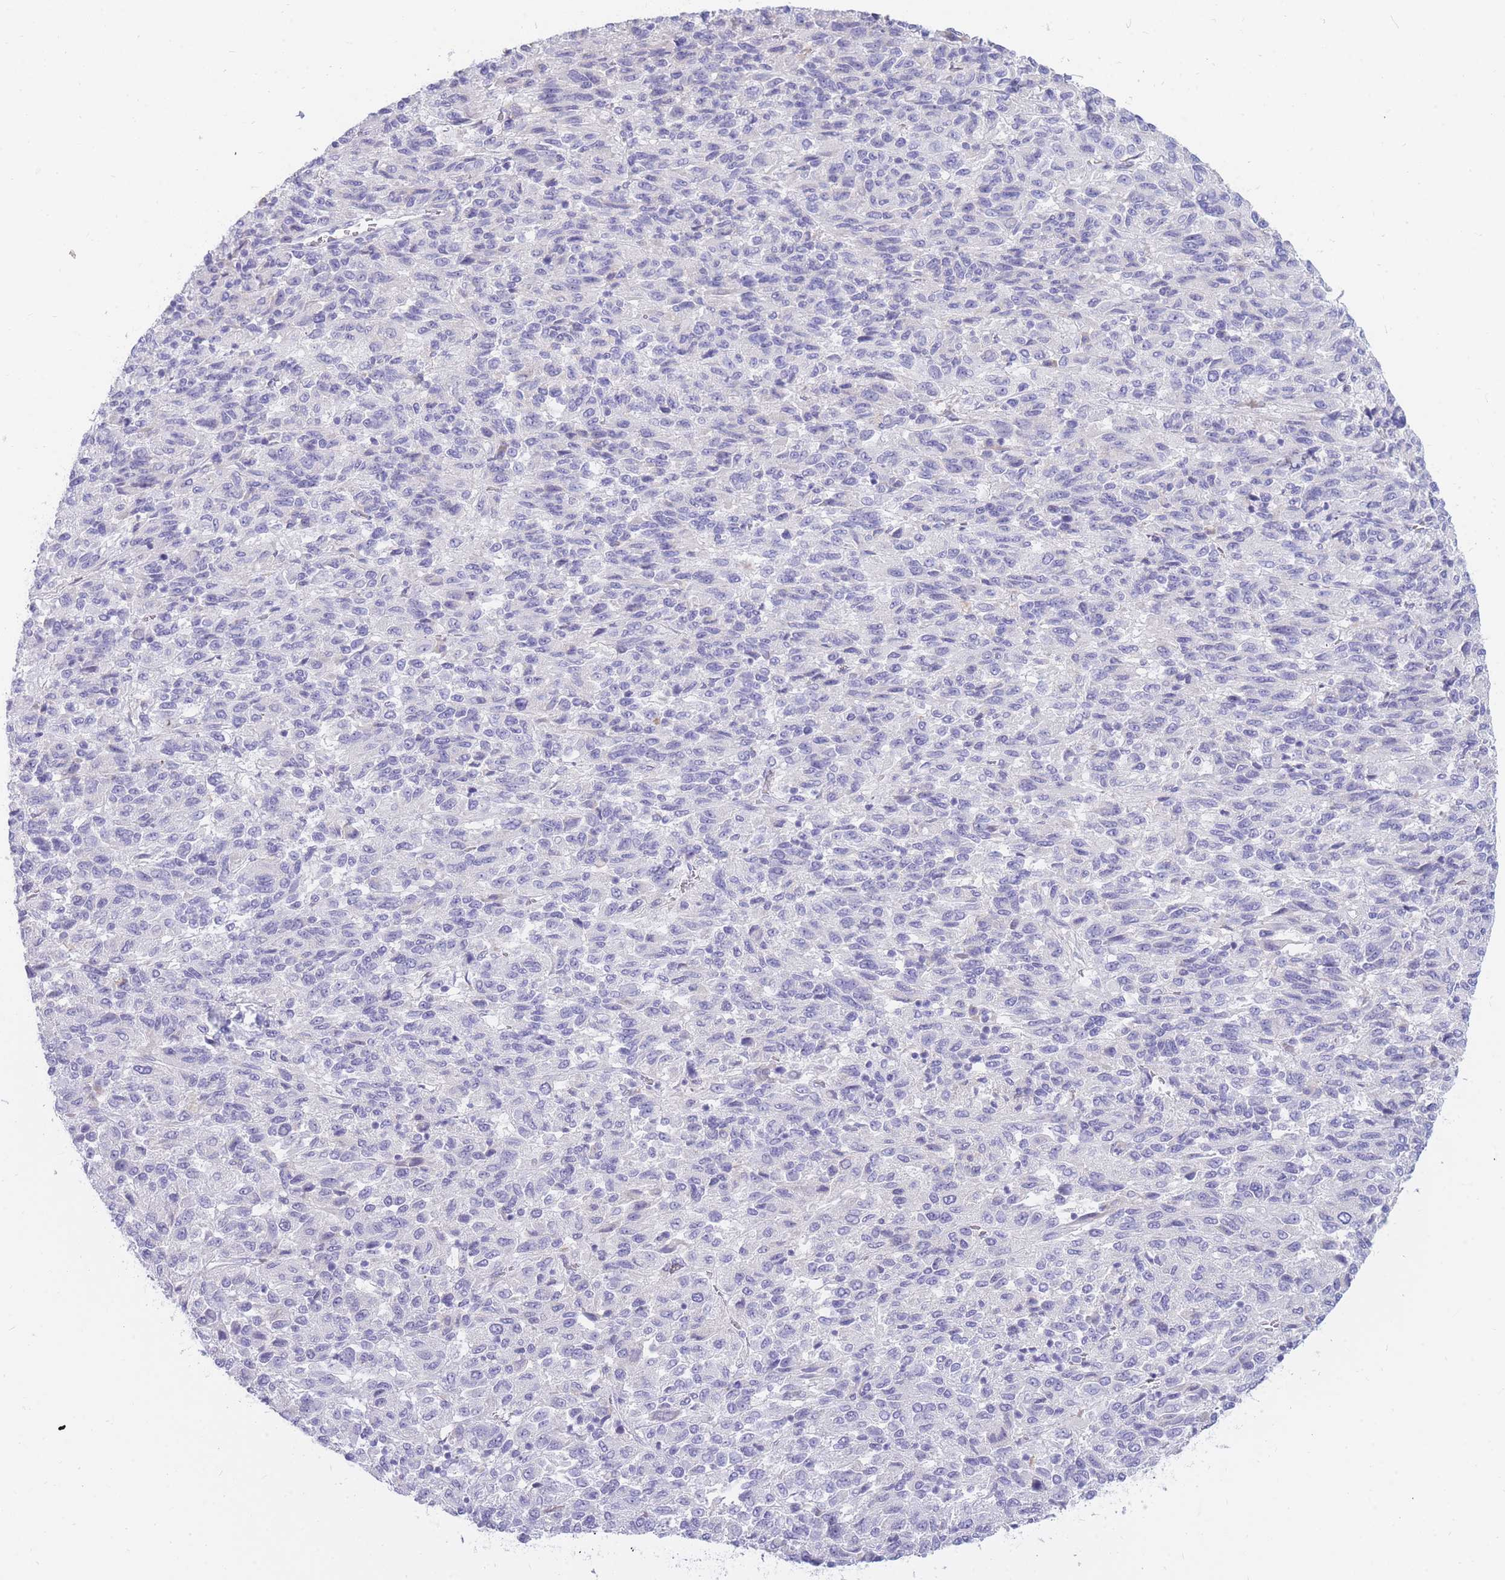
{"staining": {"intensity": "negative", "quantity": "none", "location": "none"}, "tissue": "melanoma", "cell_type": "Tumor cells", "image_type": "cancer", "snomed": [{"axis": "morphology", "description": "Malignant melanoma, Metastatic site"}, {"axis": "topography", "description": "Lung"}], "caption": "DAB immunohistochemical staining of human malignant melanoma (metastatic site) exhibits no significant expression in tumor cells. Nuclei are stained in blue.", "gene": "TPSD1", "patient": {"sex": "male", "age": 64}}